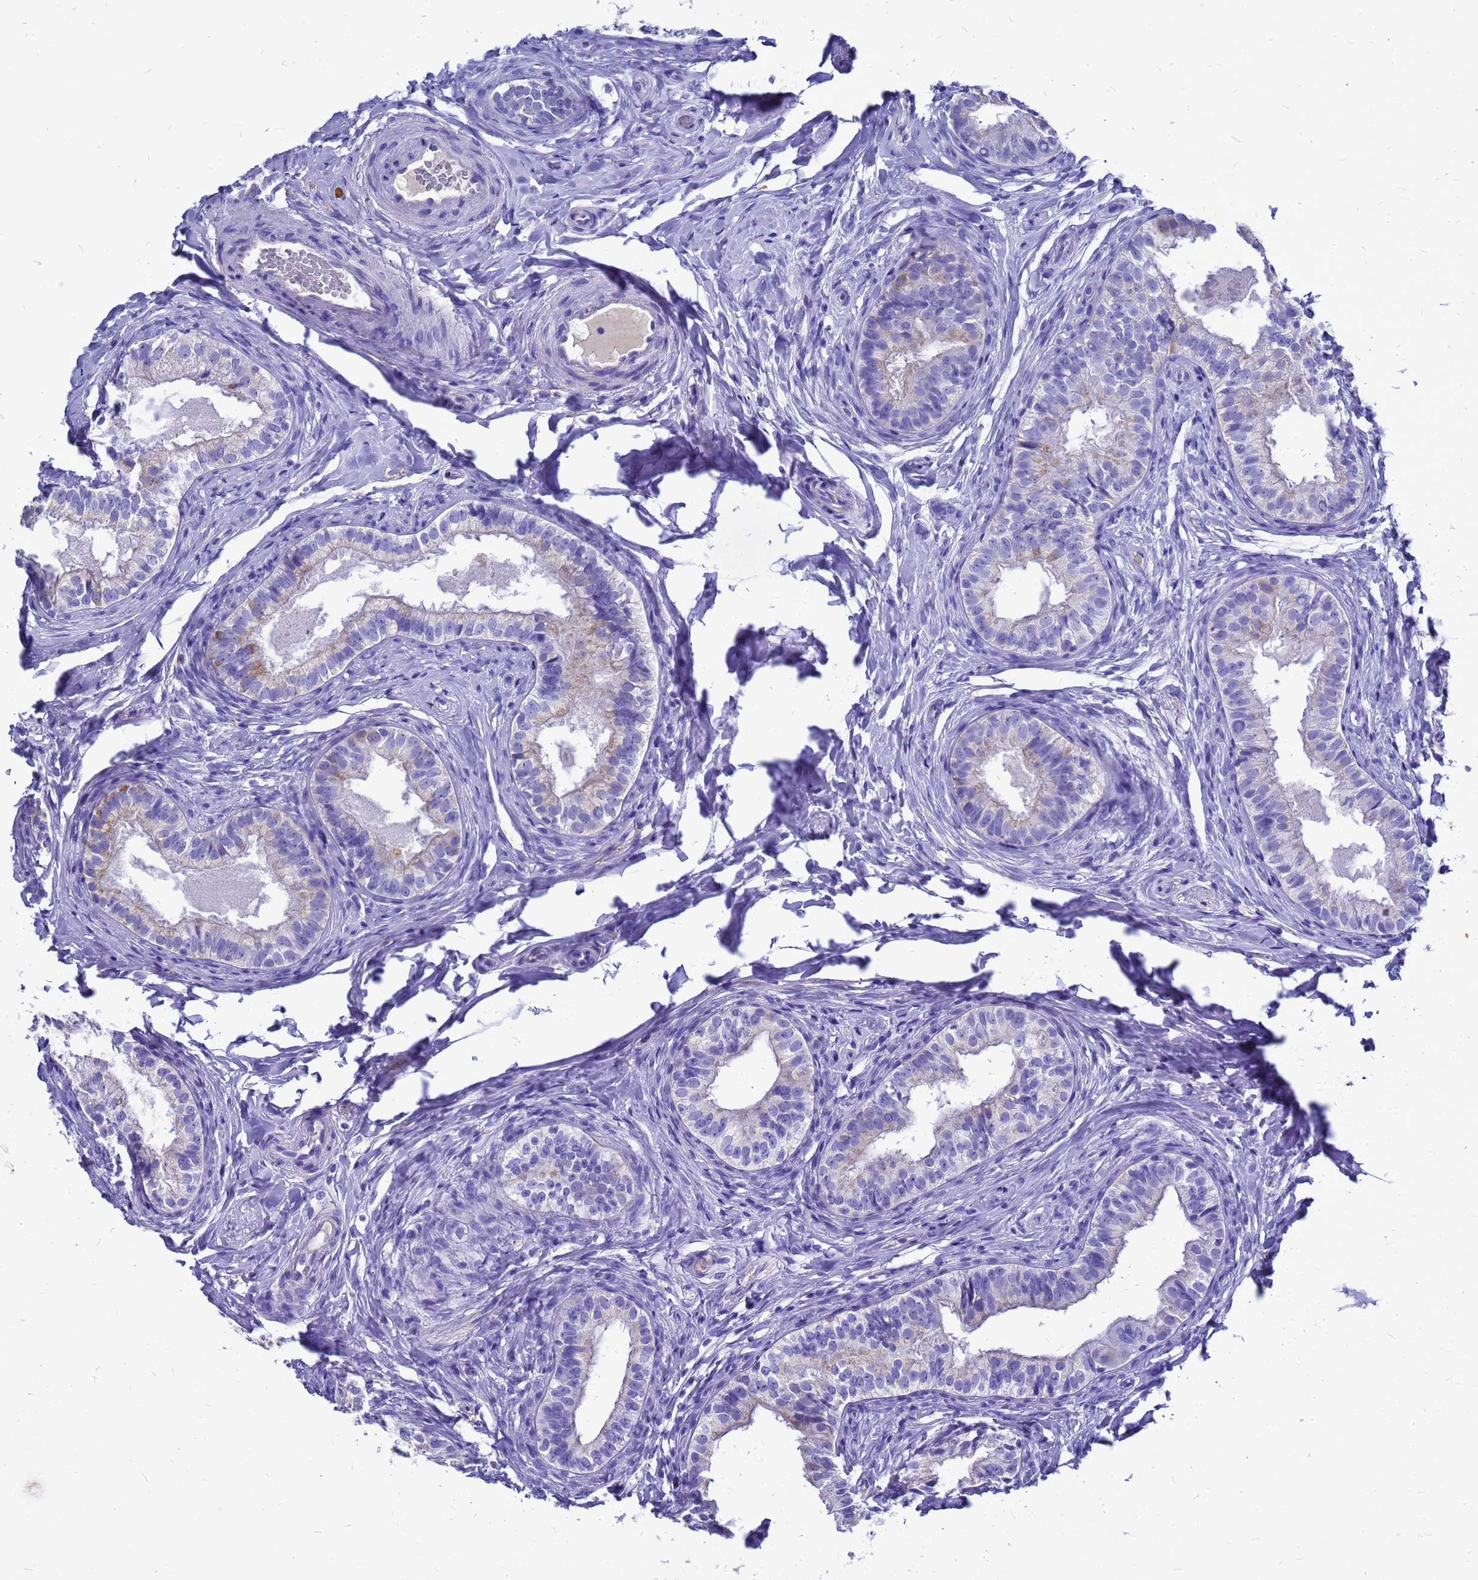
{"staining": {"intensity": "weak", "quantity": "<25%", "location": "cytoplasmic/membranous"}, "tissue": "epididymis", "cell_type": "Glandular cells", "image_type": "normal", "snomed": [{"axis": "morphology", "description": "Normal tissue, NOS"}, {"axis": "topography", "description": "Epididymis"}], "caption": "High magnification brightfield microscopy of normal epididymis stained with DAB (3,3'-diaminobenzidine) (brown) and counterstained with hematoxylin (blue): glandular cells show no significant expression. The staining was performed using DAB (3,3'-diaminobenzidine) to visualize the protein expression in brown, while the nuclei were stained in blue with hematoxylin (Magnification: 20x).", "gene": "OR52E2", "patient": {"sex": "male", "age": 49}}